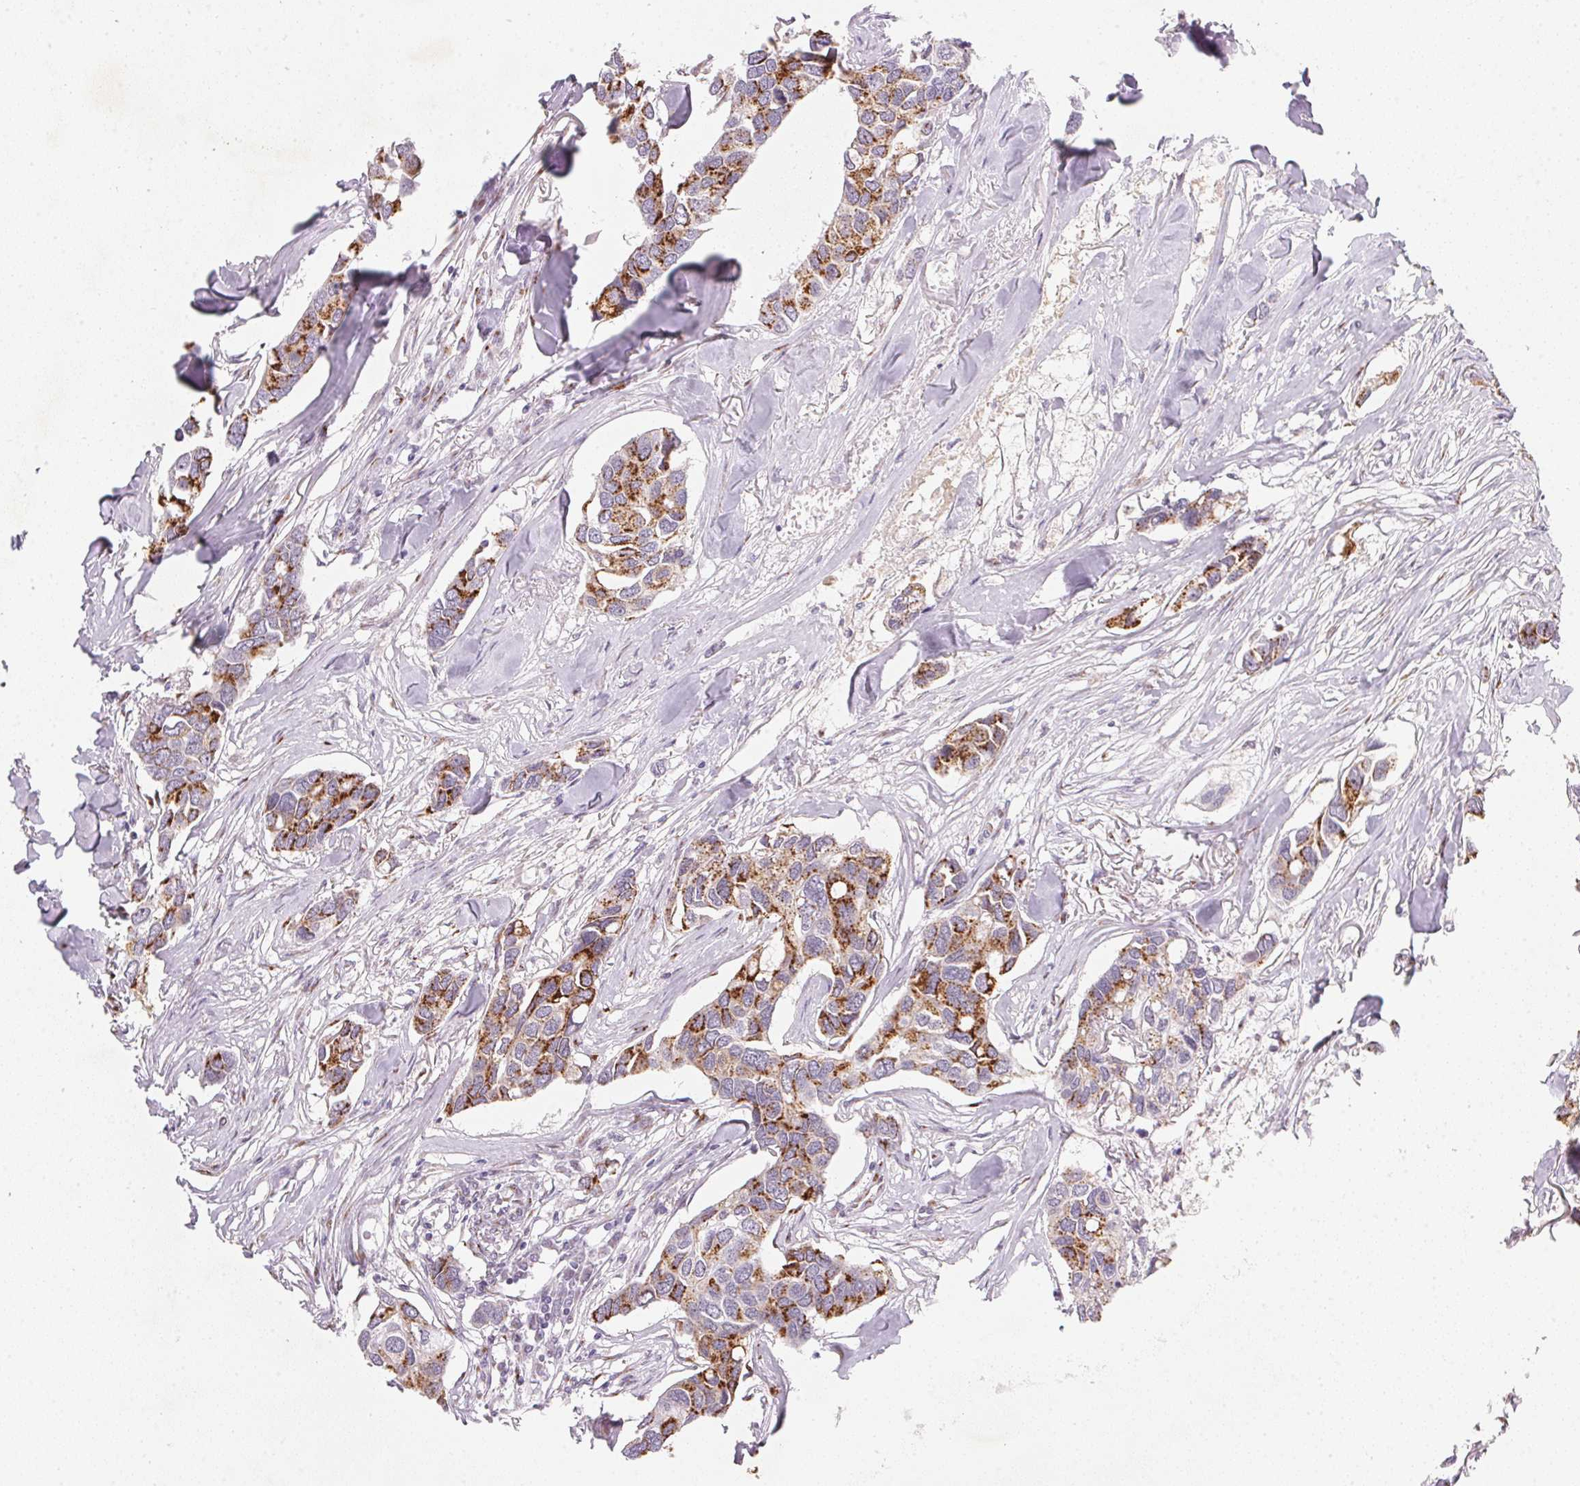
{"staining": {"intensity": "strong", "quantity": "25%-75%", "location": "cytoplasmic/membranous"}, "tissue": "breast cancer", "cell_type": "Tumor cells", "image_type": "cancer", "snomed": [{"axis": "morphology", "description": "Duct carcinoma"}, {"axis": "topography", "description": "Breast"}], "caption": "A brown stain highlights strong cytoplasmic/membranous positivity of a protein in human invasive ductal carcinoma (breast) tumor cells.", "gene": "RAB22A", "patient": {"sex": "female", "age": 83}}